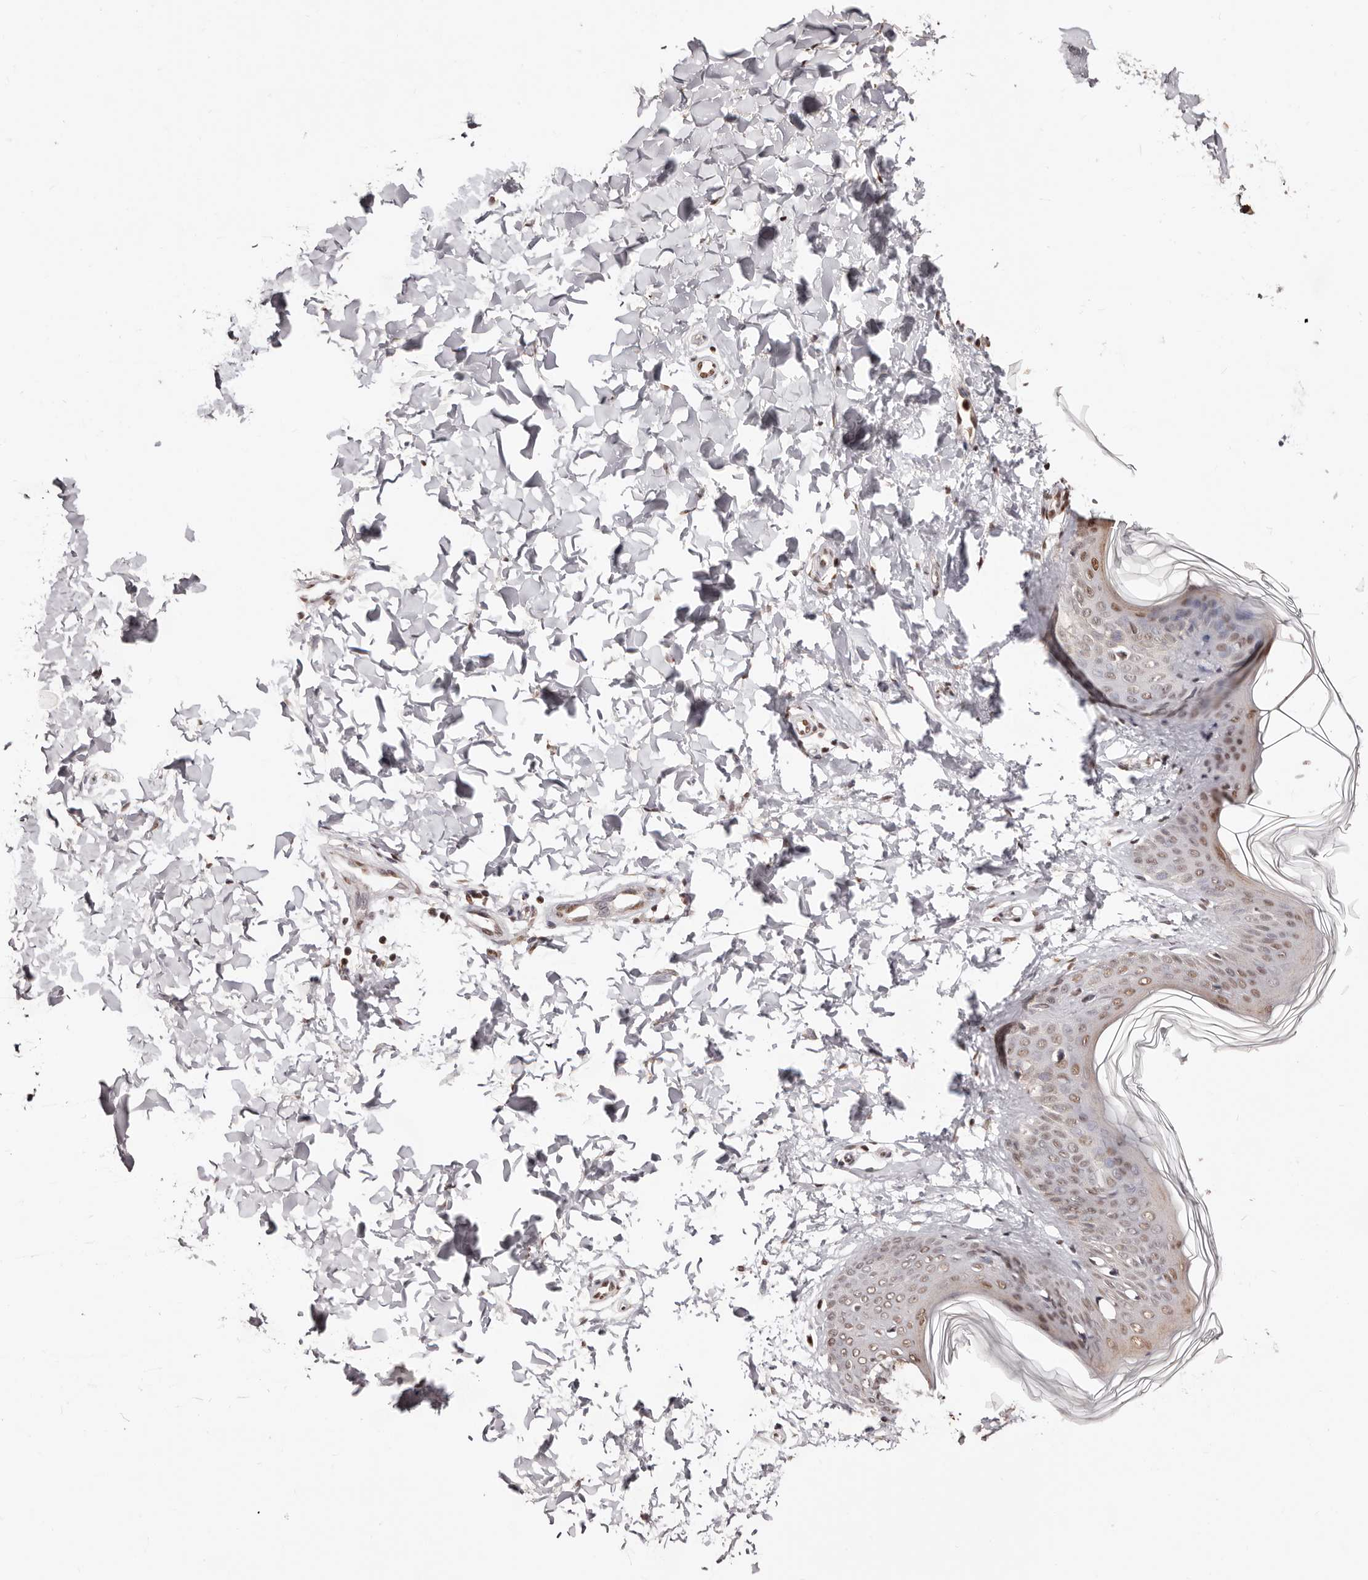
{"staining": {"intensity": "moderate", "quantity": ">75%", "location": "nuclear"}, "tissue": "skin", "cell_type": "Fibroblasts", "image_type": "normal", "snomed": [{"axis": "morphology", "description": "Normal tissue, NOS"}, {"axis": "topography", "description": "Skin"}], "caption": "Immunohistochemical staining of normal skin demonstrates moderate nuclear protein expression in approximately >75% of fibroblasts. The protein of interest is stained brown, and the nuclei are stained in blue (DAB (3,3'-diaminobenzidine) IHC with brightfield microscopy, high magnification).", "gene": "BICRAL", "patient": {"sex": "female", "age": 17}}